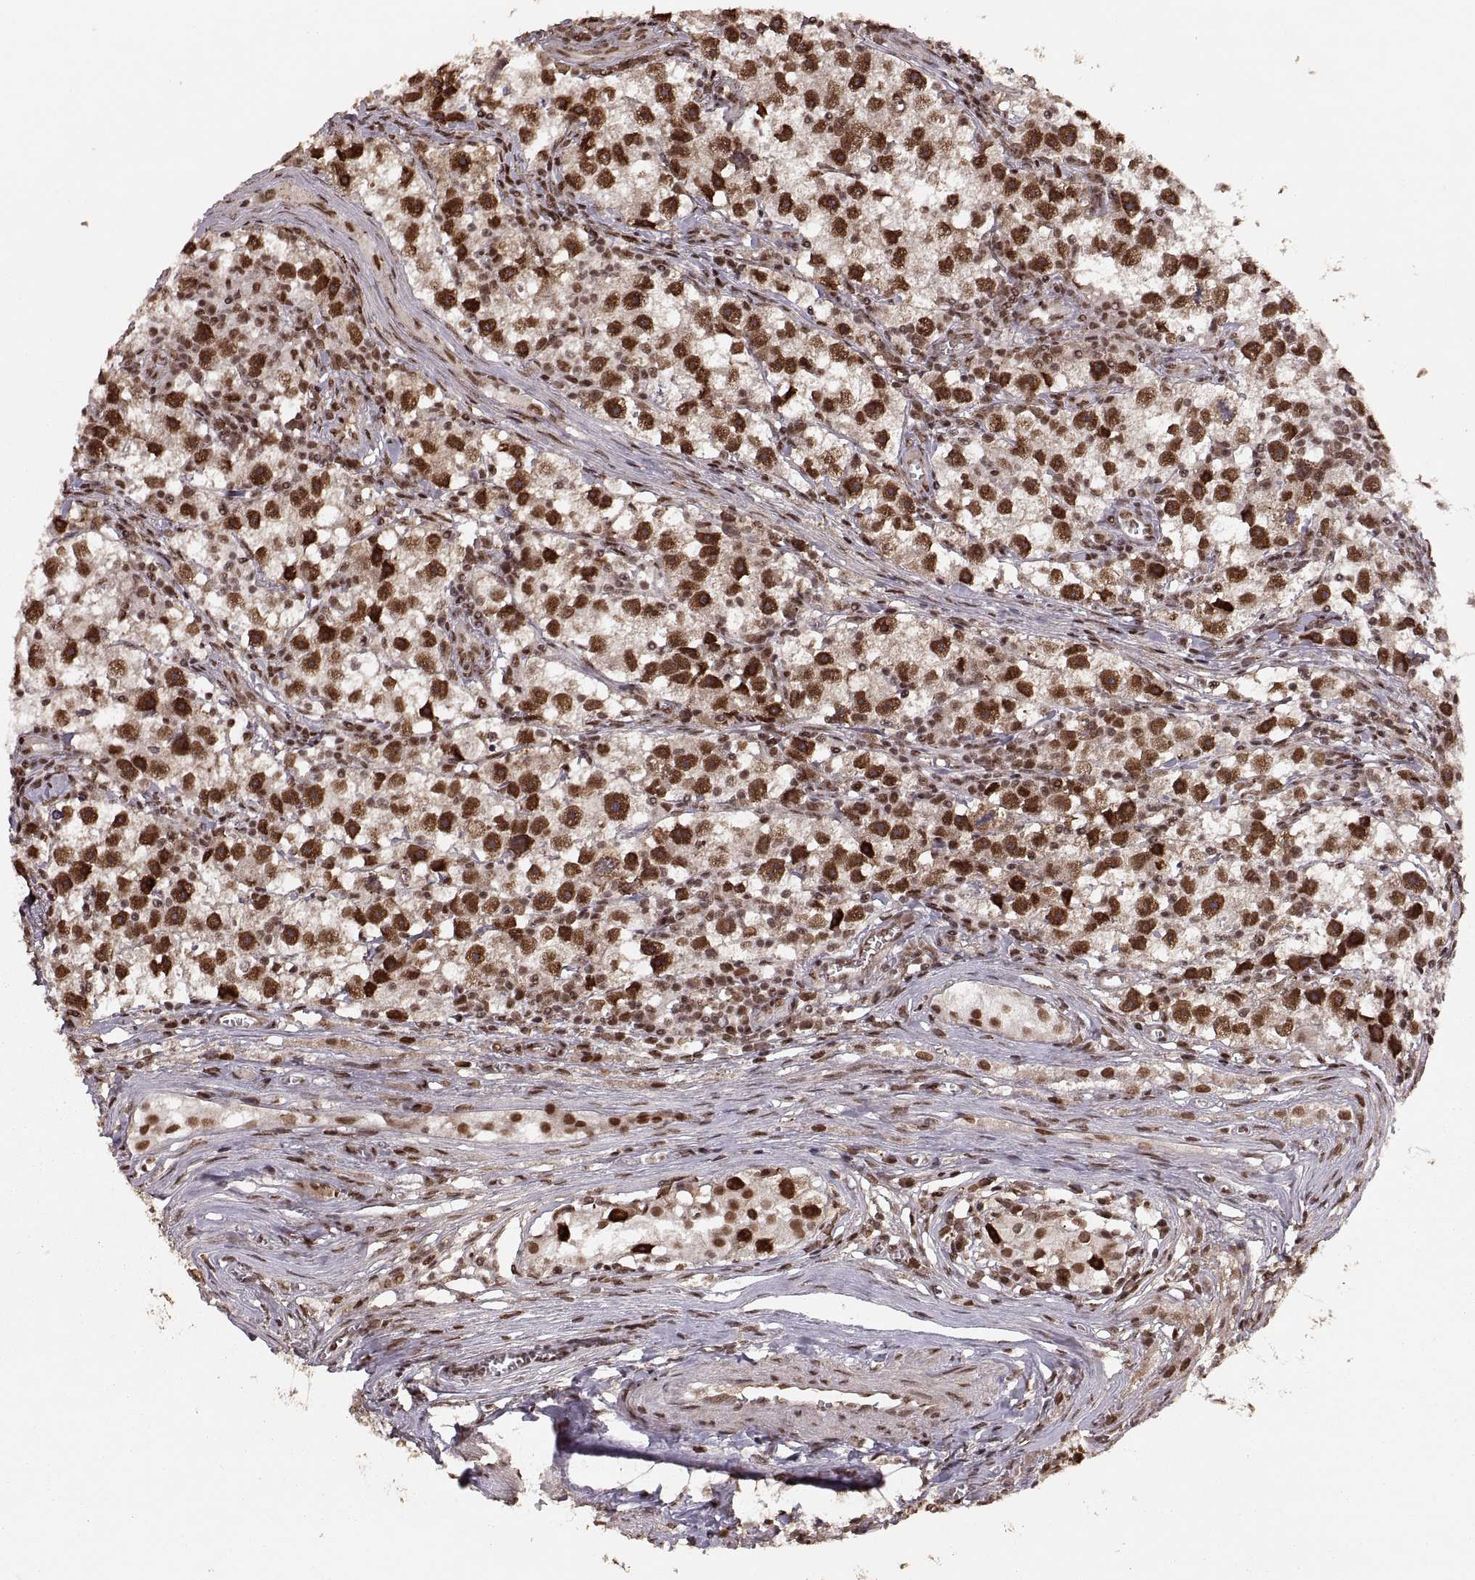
{"staining": {"intensity": "strong", "quantity": ">75%", "location": "cytoplasmic/membranous,nuclear"}, "tissue": "testis cancer", "cell_type": "Tumor cells", "image_type": "cancer", "snomed": [{"axis": "morphology", "description": "Seminoma, NOS"}, {"axis": "topography", "description": "Testis"}], "caption": "Tumor cells exhibit high levels of strong cytoplasmic/membranous and nuclear positivity in about >75% of cells in human testis cancer. Using DAB (3,3'-diaminobenzidine) (brown) and hematoxylin (blue) stains, captured at high magnification using brightfield microscopy.", "gene": "RFT1", "patient": {"sex": "male", "age": 30}}